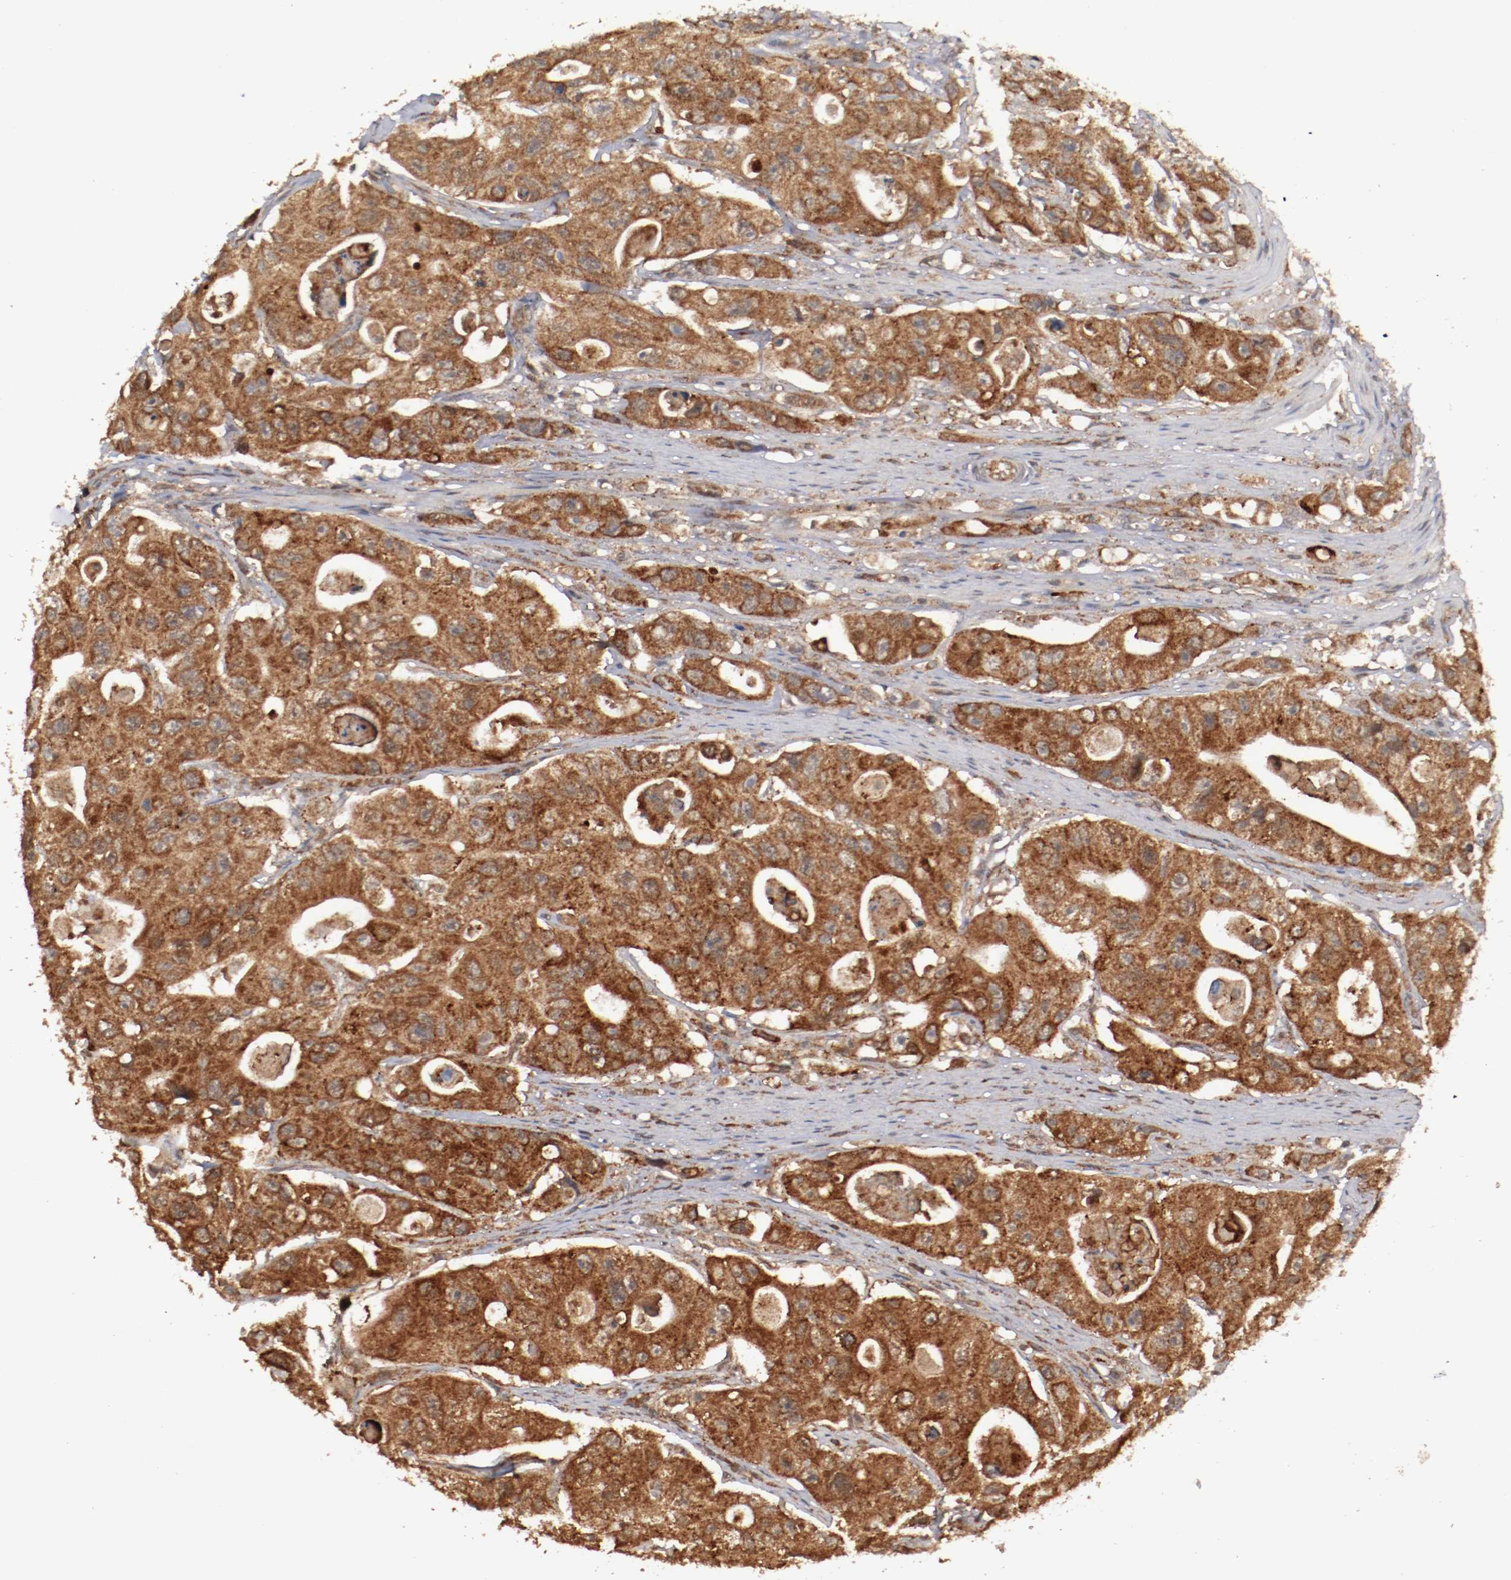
{"staining": {"intensity": "strong", "quantity": ">75%", "location": "cytoplasmic/membranous"}, "tissue": "colorectal cancer", "cell_type": "Tumor cells", "image_type": "cancer", "snomed": [{"axis": "morphology", "description": "Adenocarcinoma, NOS"}, {"axis": "topography", "description": "Colon"}], "caption": "IHC (DAB) staining of colorectal cancer (adenocarcinoma) reveals strong cytoplasmic/membranous protein staining in approximately >75% of tumor cells.", "gene": "TENM1", "patient": {"sex": "female", "age": 46}}